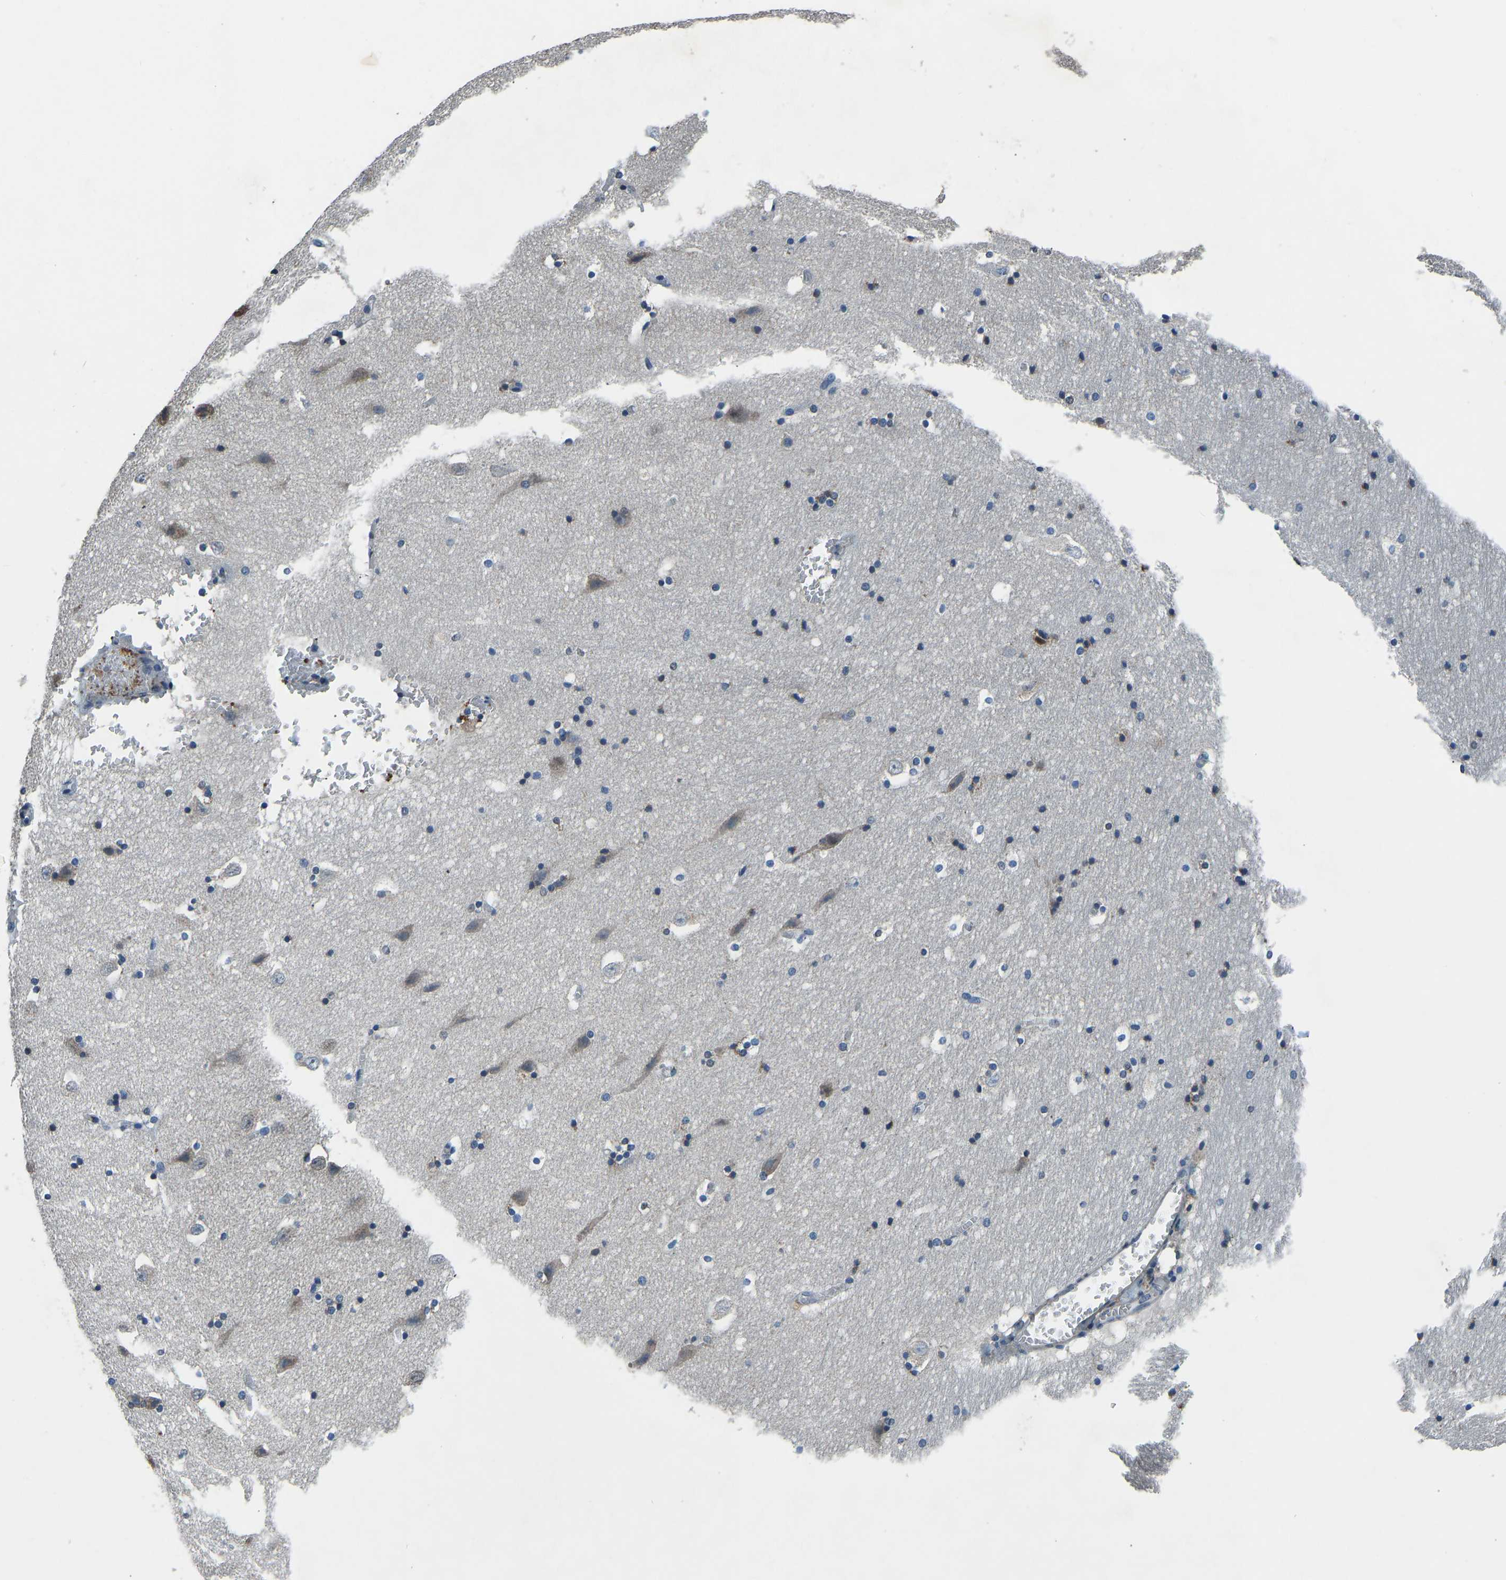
{"staining": {"intensity": "negative", "quantity": "none", "location": "none"}, "tissue": "hippocampus", "cell_type": "Glial cells", "image_type": "normal", "snomed": [{"axis": "morphology", "description": "Normal tissue, NOS"}, {"axis": "topography", "description": "Hippocampus"}], "caption": "This is an IHC photomicrograph of normal hippocampus. There is no positivity in glial cells.", "gene": "FOS", "patient": {"sex": "male", "age": 45}}